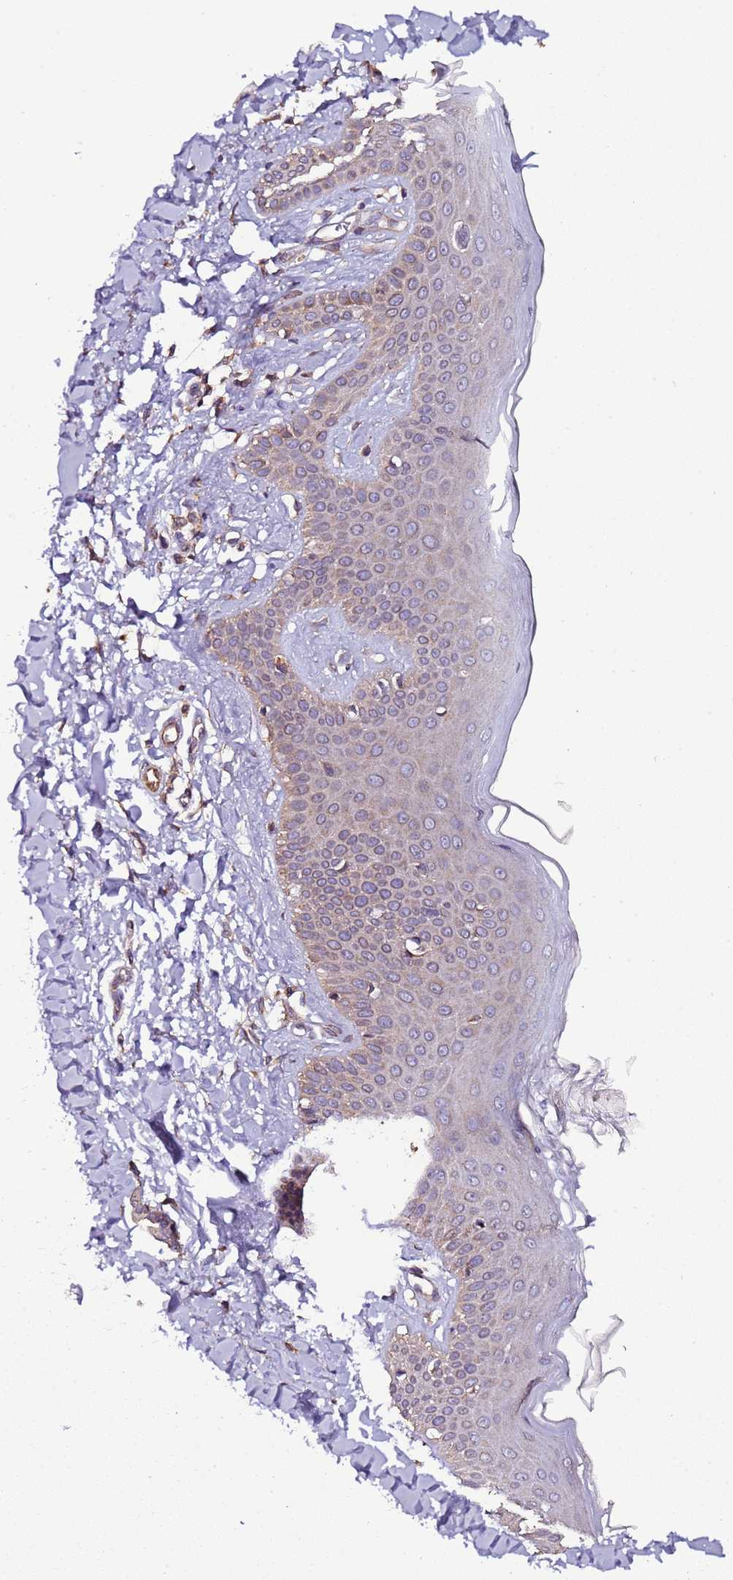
{"staining": {"intensity": "moderate", "quantity": ">75%", "location": "cytoplasmic/membranous"}, "tissue": "skin", "cell_type": "Fibroblasts", "image_type": "normal", "snomed": [{"axis": "morphology", "description": "Normal tissue, NOS"}, {"axis": "topography", "description": "Skin"}], "caption": "Normal skin was stained to show a protein in brown. There is medium levels of moderate cytoplasmic/membranous staining in approximately >75% of fibroblasts.", "gene": "SLC41A3", "patient": {"sex": "male", "age": 52}}